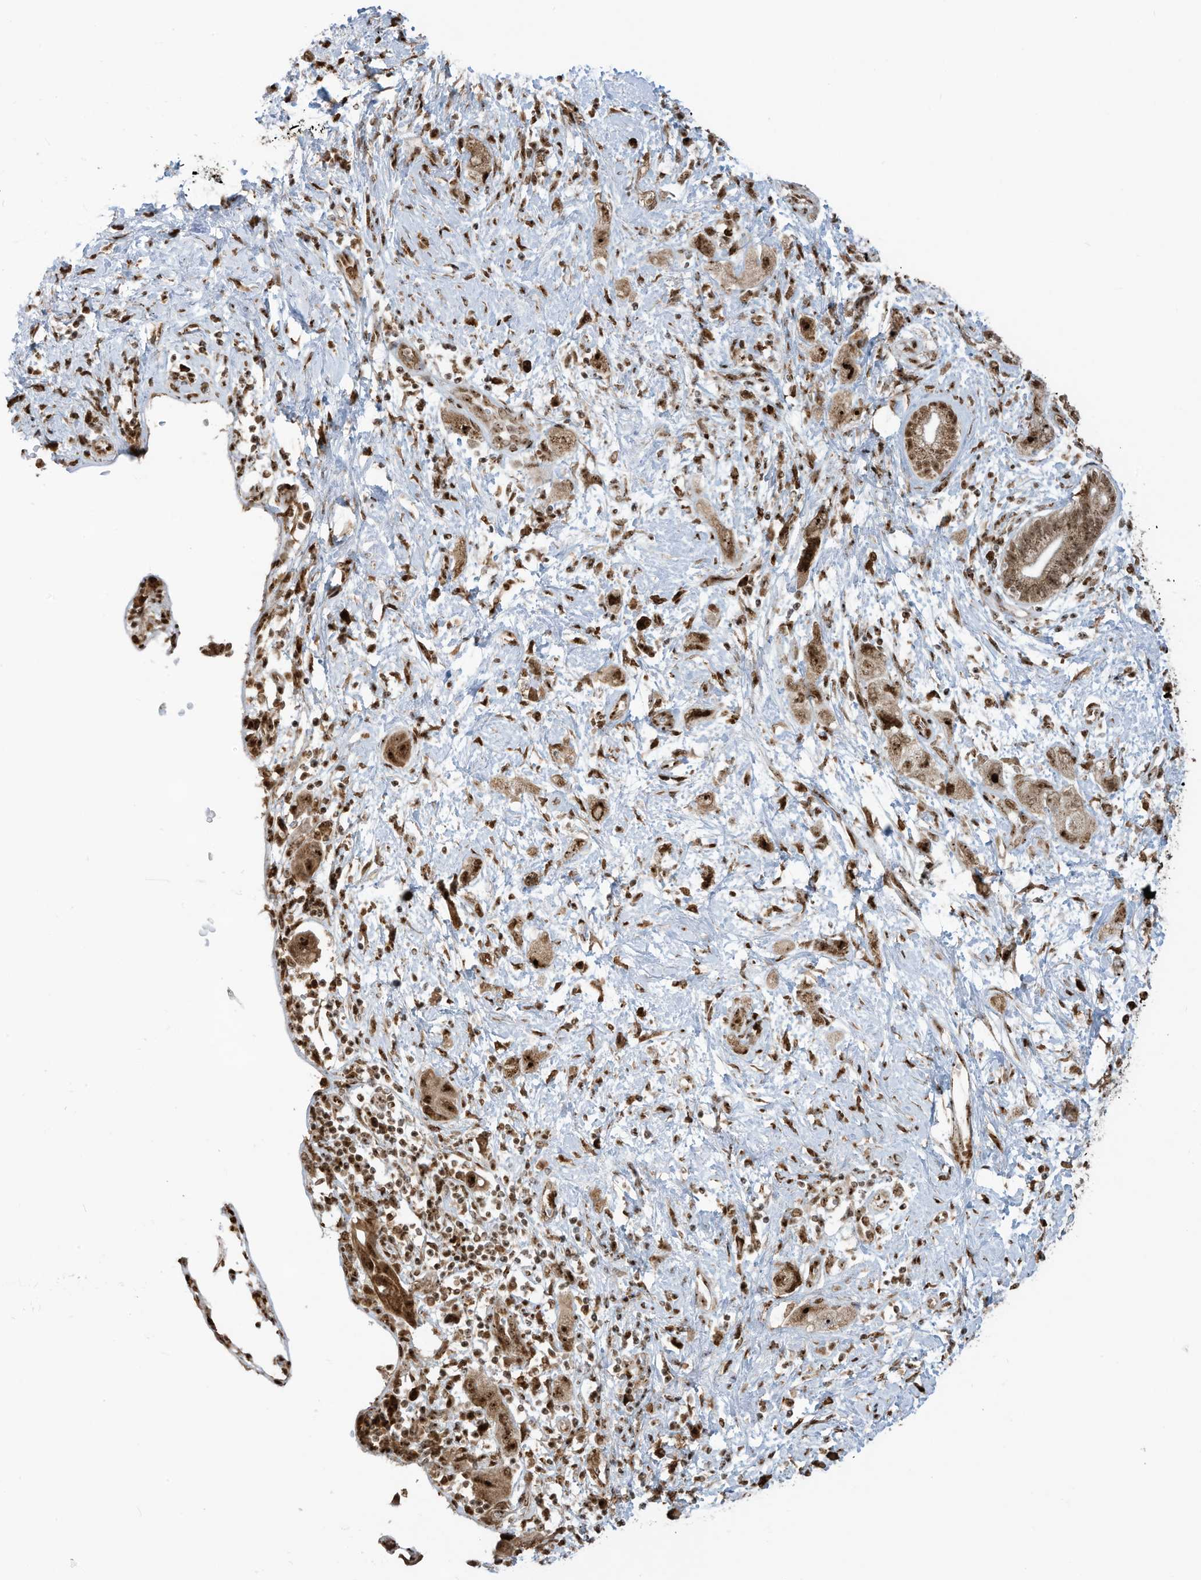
{"staining": {"intensity": "strong", "quantity": ">75%", "location": "cytoplasmic/membranous,nuclear"}, "tissue": "pancreatic cancer", "cell_type": "Tumor cells", "image_type": "cancer", "snomed": [{"axis": "morphology", "description": "Adenocarcinoma, NOS"}, {"axis": "topography", "description": "Pancreas"}], "caption": "Immunohistochemical staining of human pancreatic cancer (adenocarcinoma) demonstrates high levels of strong cytoplasmic/membranous and nuclear protein staining in about >75% of tumor cells.", "gene": "LBH", "patient": {"sex": "female", "age": 73}}